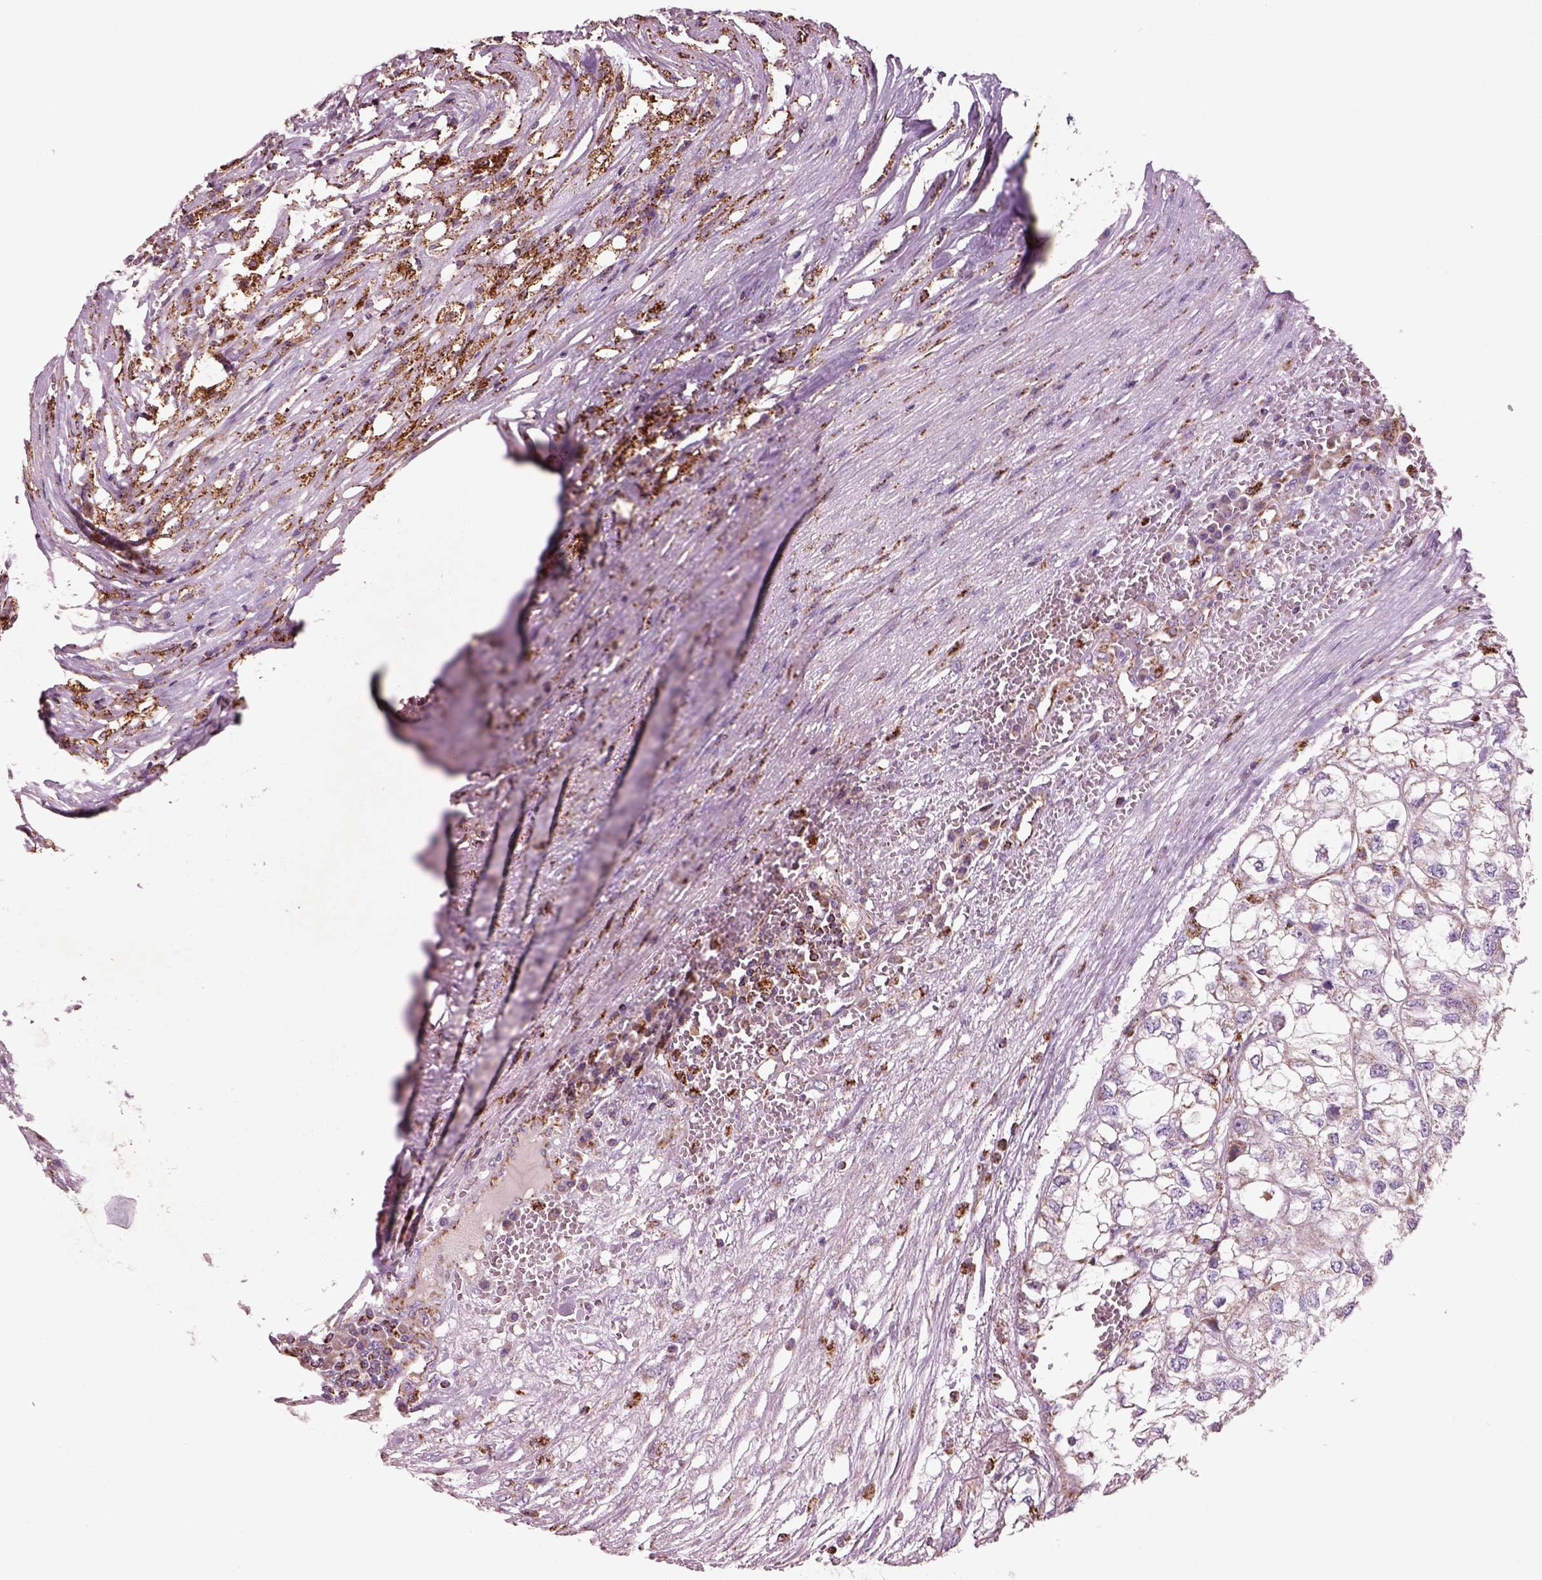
{"staining": {"intensity": "weak", "quantity": "25%-75%", "location": "cytoplasmic/membranous"}, "tissue": "renal cancer", "cell_type": "Tumor cells", "image_type": "cancer", "snomed": [{"axis": "morphology", "description": "Adenocarcinoma, NOS"}, {"axis": "topography", "description": "Kidney"}], "caption": "Renal cancer stained for a protein (brown) displays weak cytoplasmic/membranous positive positivity in approximately 25%-75% of tumor cells.", "gene": "SLC25A24", "patient": {"sex": "male", "age": 56}}